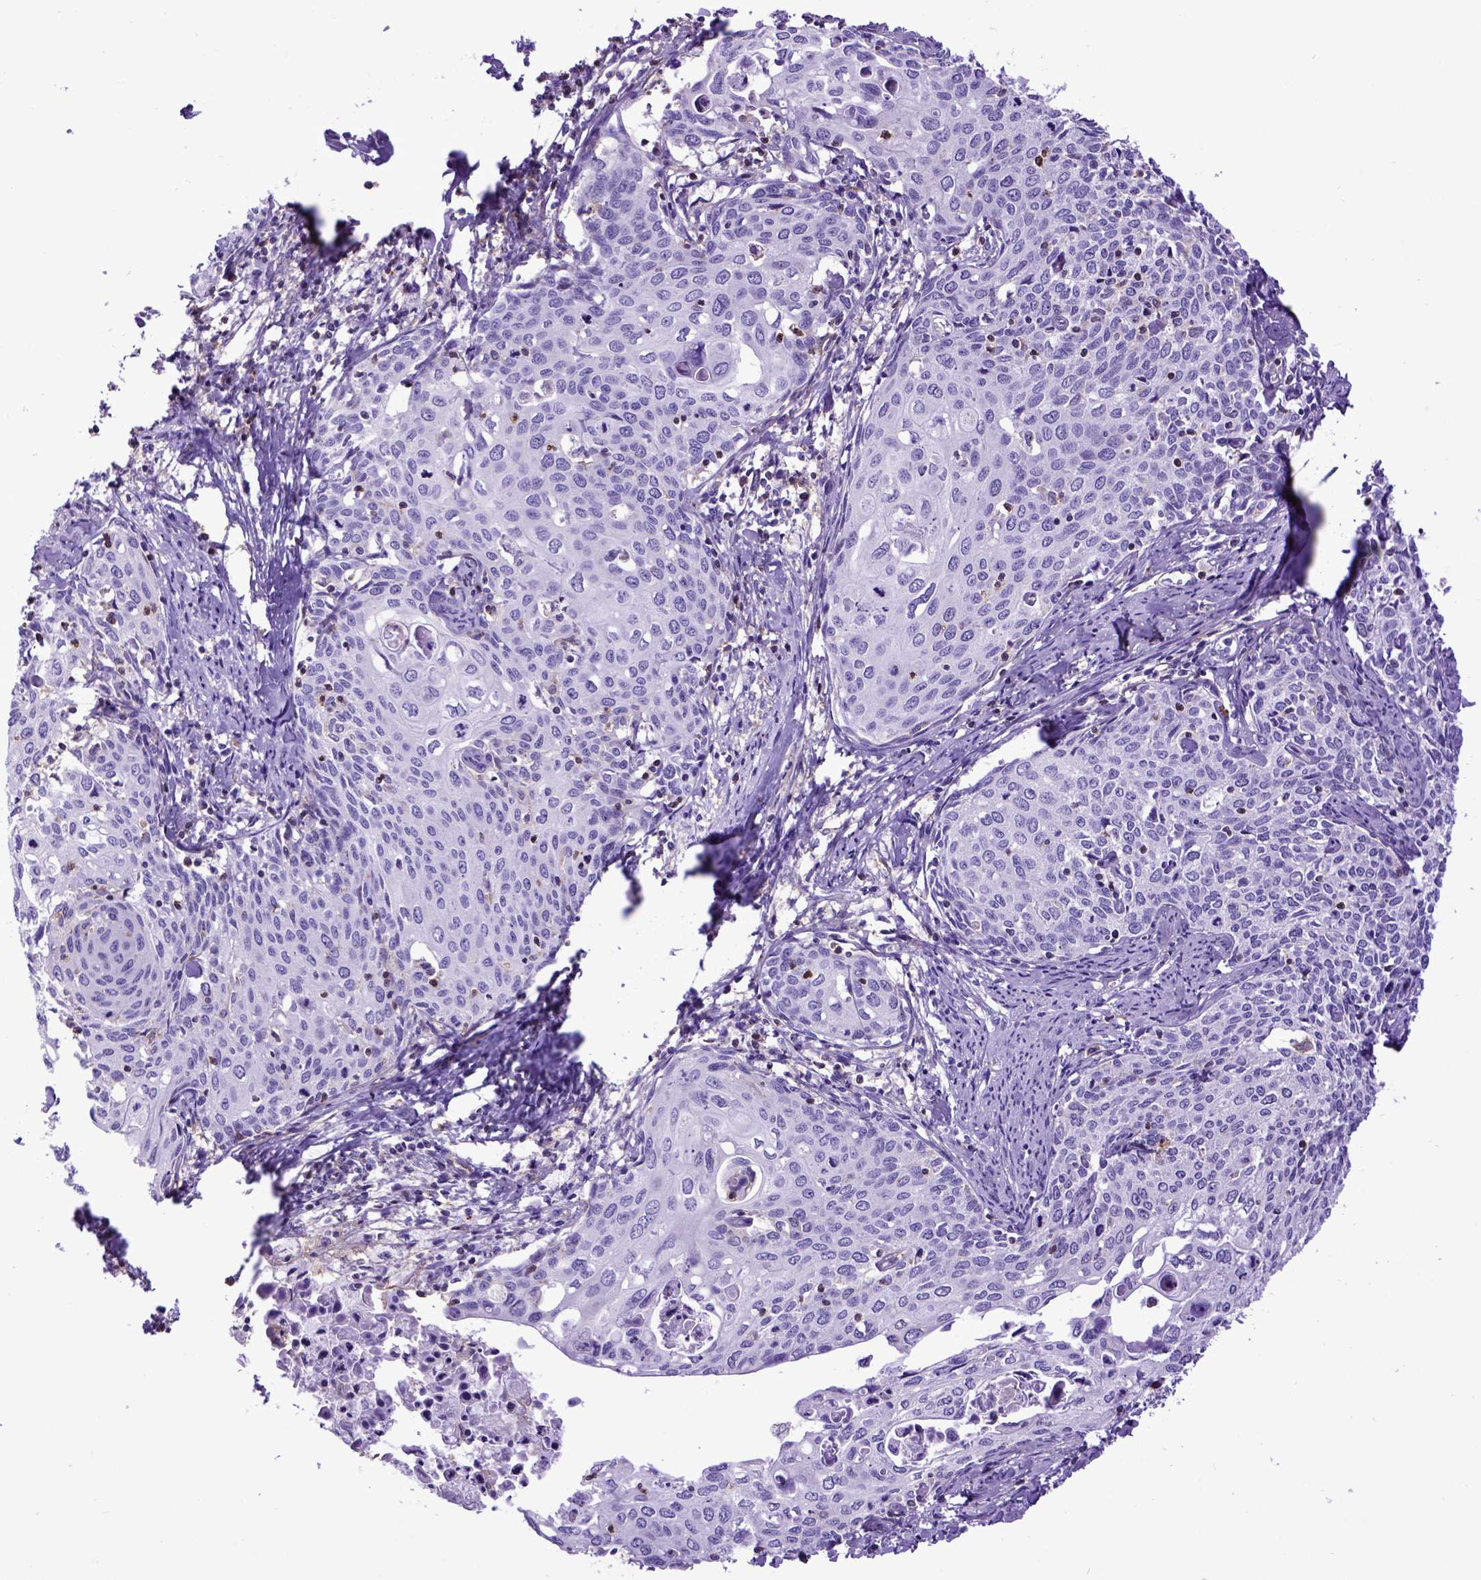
{"staining": {"intensity": "negative", "quantity": "none", "location": "none"}, "tissue": "cervical cancer", "cell_type": "Tumor cells", "image_type": "cancer", "snomed": [{"axis": "morphology", "description": "Squamous cell carcinoma, NOS"}, {"axis": "topography", "description": "Cervix"}], "caption": "An image of human cervical cancer (squamous cell carcinoma) is negative for staining in tumor cells.", "gene": "ASAH2", "patient": {"sex": "female", "age": 62}}